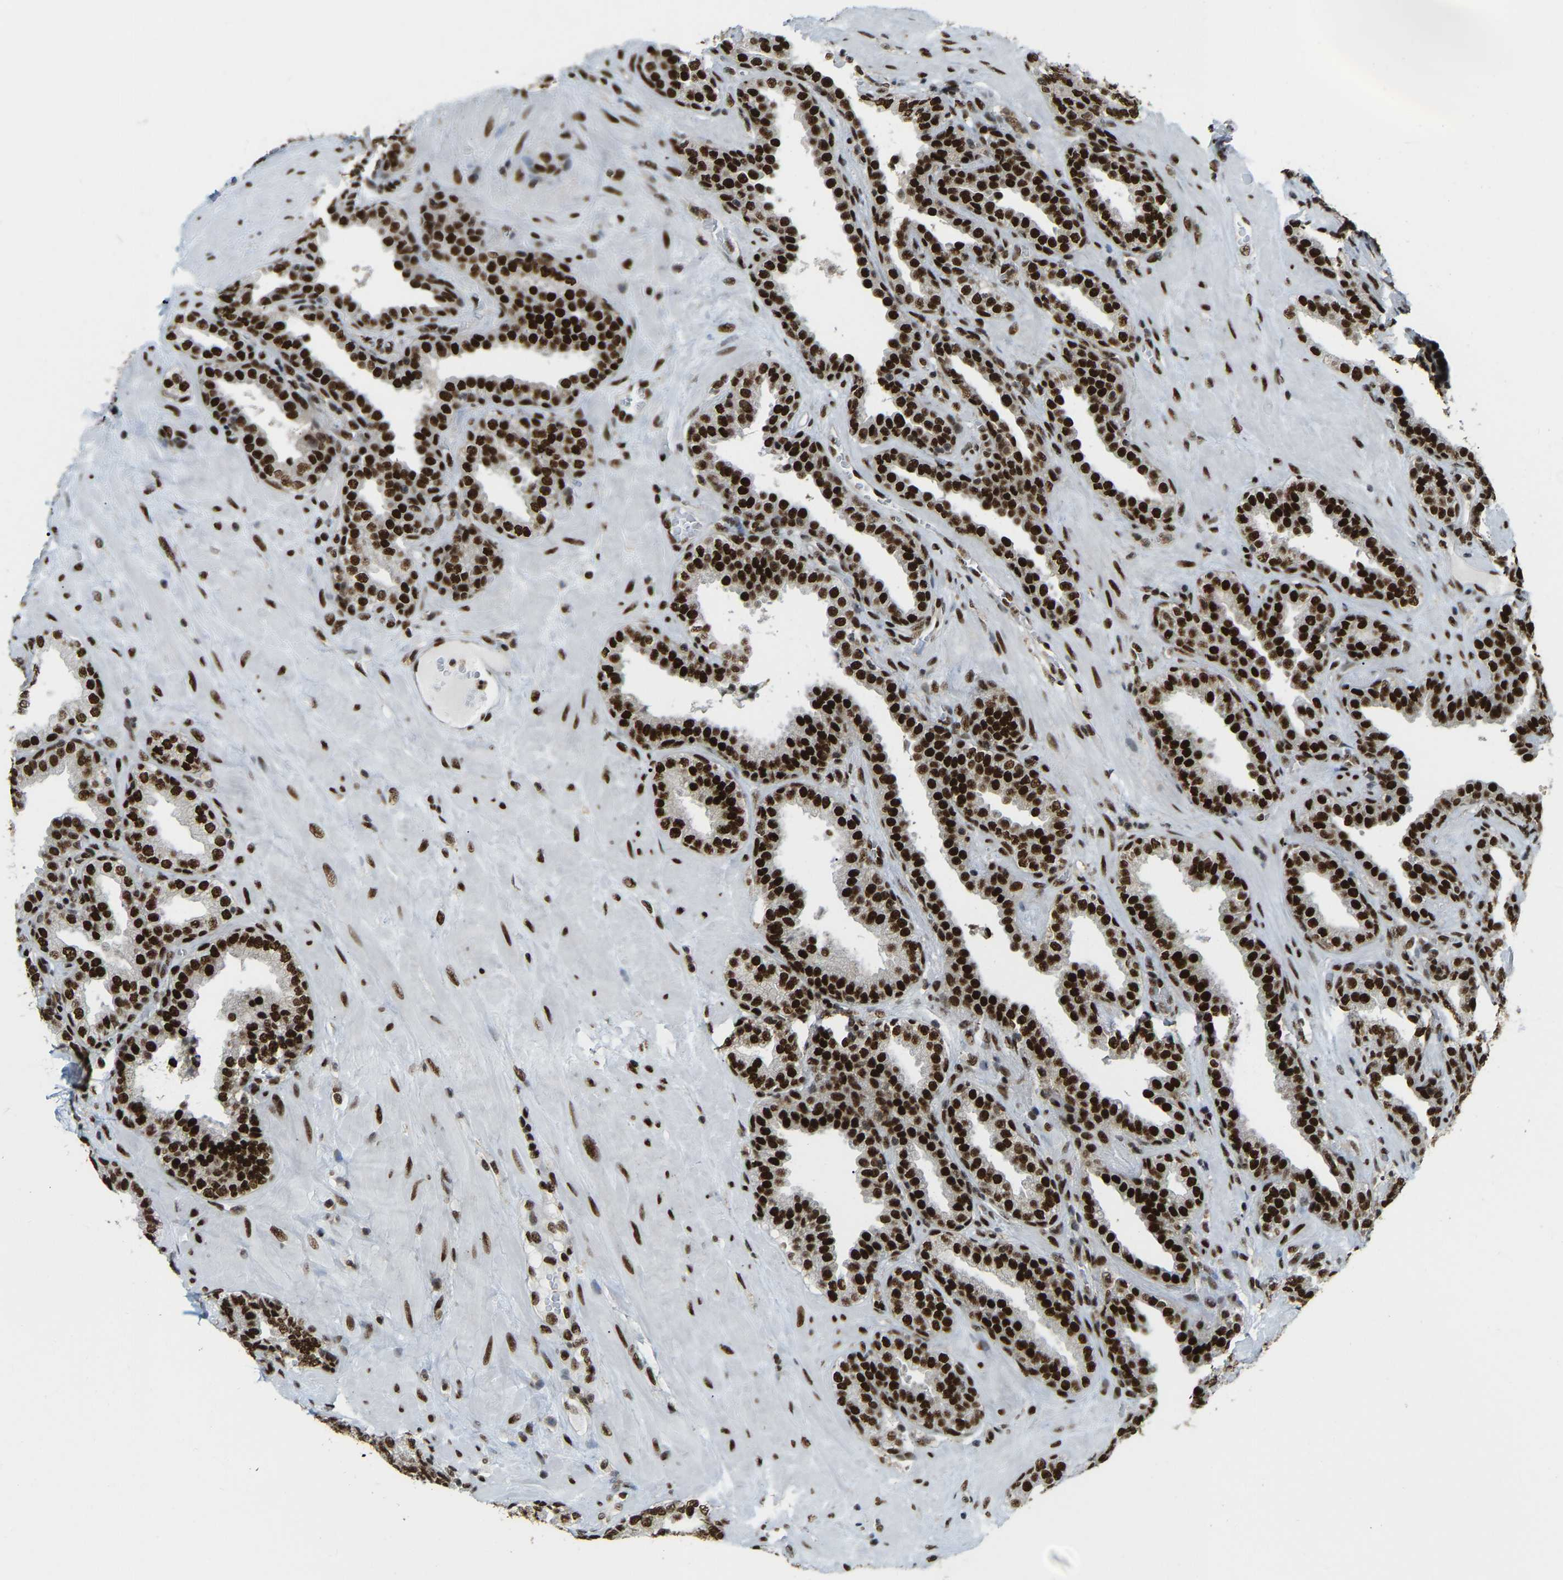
{"staining": {"intensity": "strong", "quantity": ">75%", "location": "nuclear"}, "tissue": "prostate", "cell_type": "Glandular cells", "image_type": "normal", "snomed": [{"axis": "morphology", "description": "Normal tissue, NOS"}, {"axis": "topography", "description": "Prostate"}], "caption": "Glandular cells reveal high levels of strong nuclear staining in approximately >75% of cells in benign human prostate.", "gene": "NUMA1", "patient": {"sex": "male", "age": 51}}